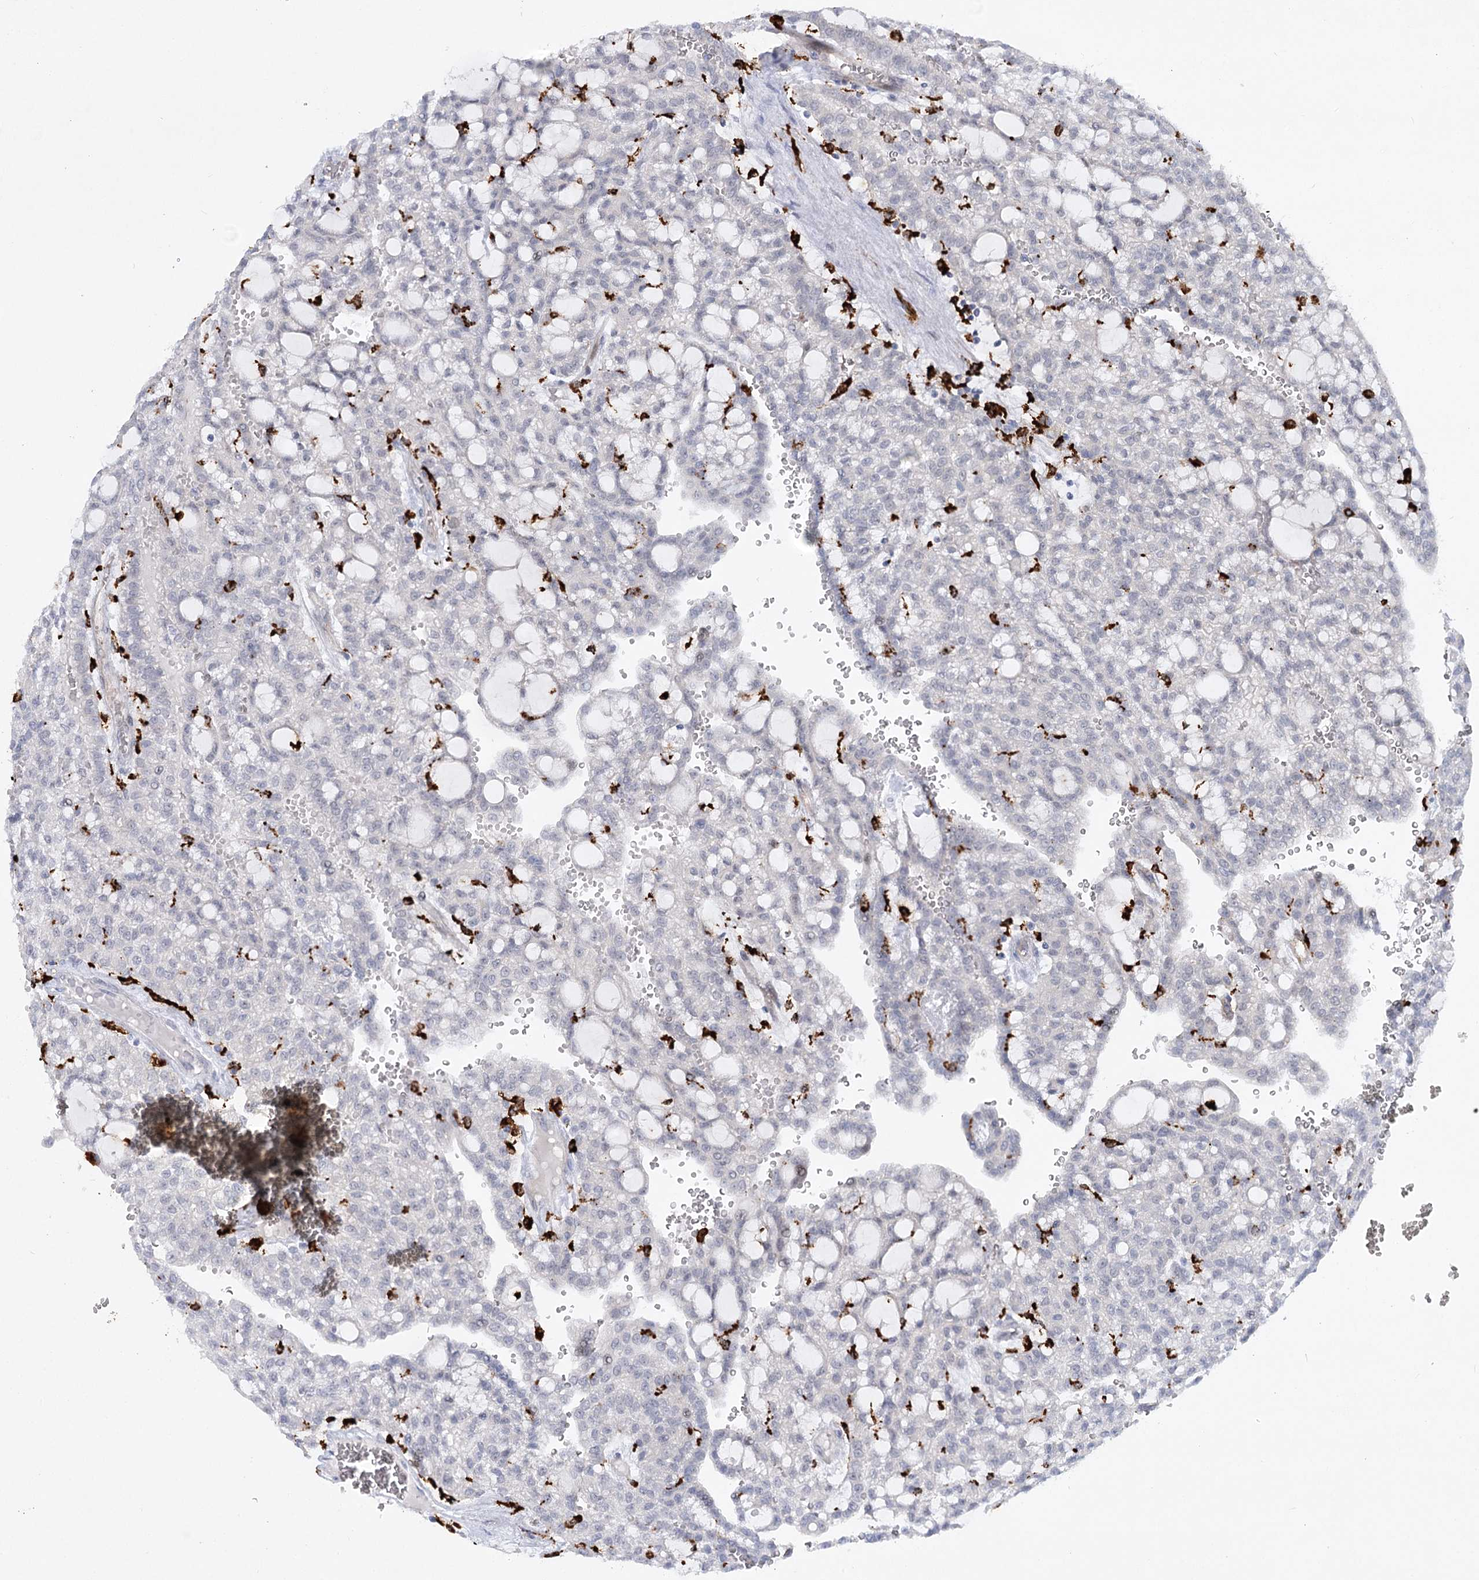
{"staining": {"intensity": "negative", "quantity": "none", "location": "none"}, "tissue": "renal cancer", "cell_type": "Tumor cells", "image_type": "cancer", "snomed": [{"axis": "morphology", "description": "Adenocarcinoma, NOS"}, {"axis": "topography", "description": "Kidney"}], "caption": "Immunohistochemistry (IHC) of human renal adenocarcinoma displays no positivity in tumor cells. Brightfield microscopy of immunohistochemistry (IHC) stained with DAB (brown) and hematoxylin (blue), captured at high magnification.", "gene": "PIWIL4", "patient": {"sex": "male", "age": 63}}